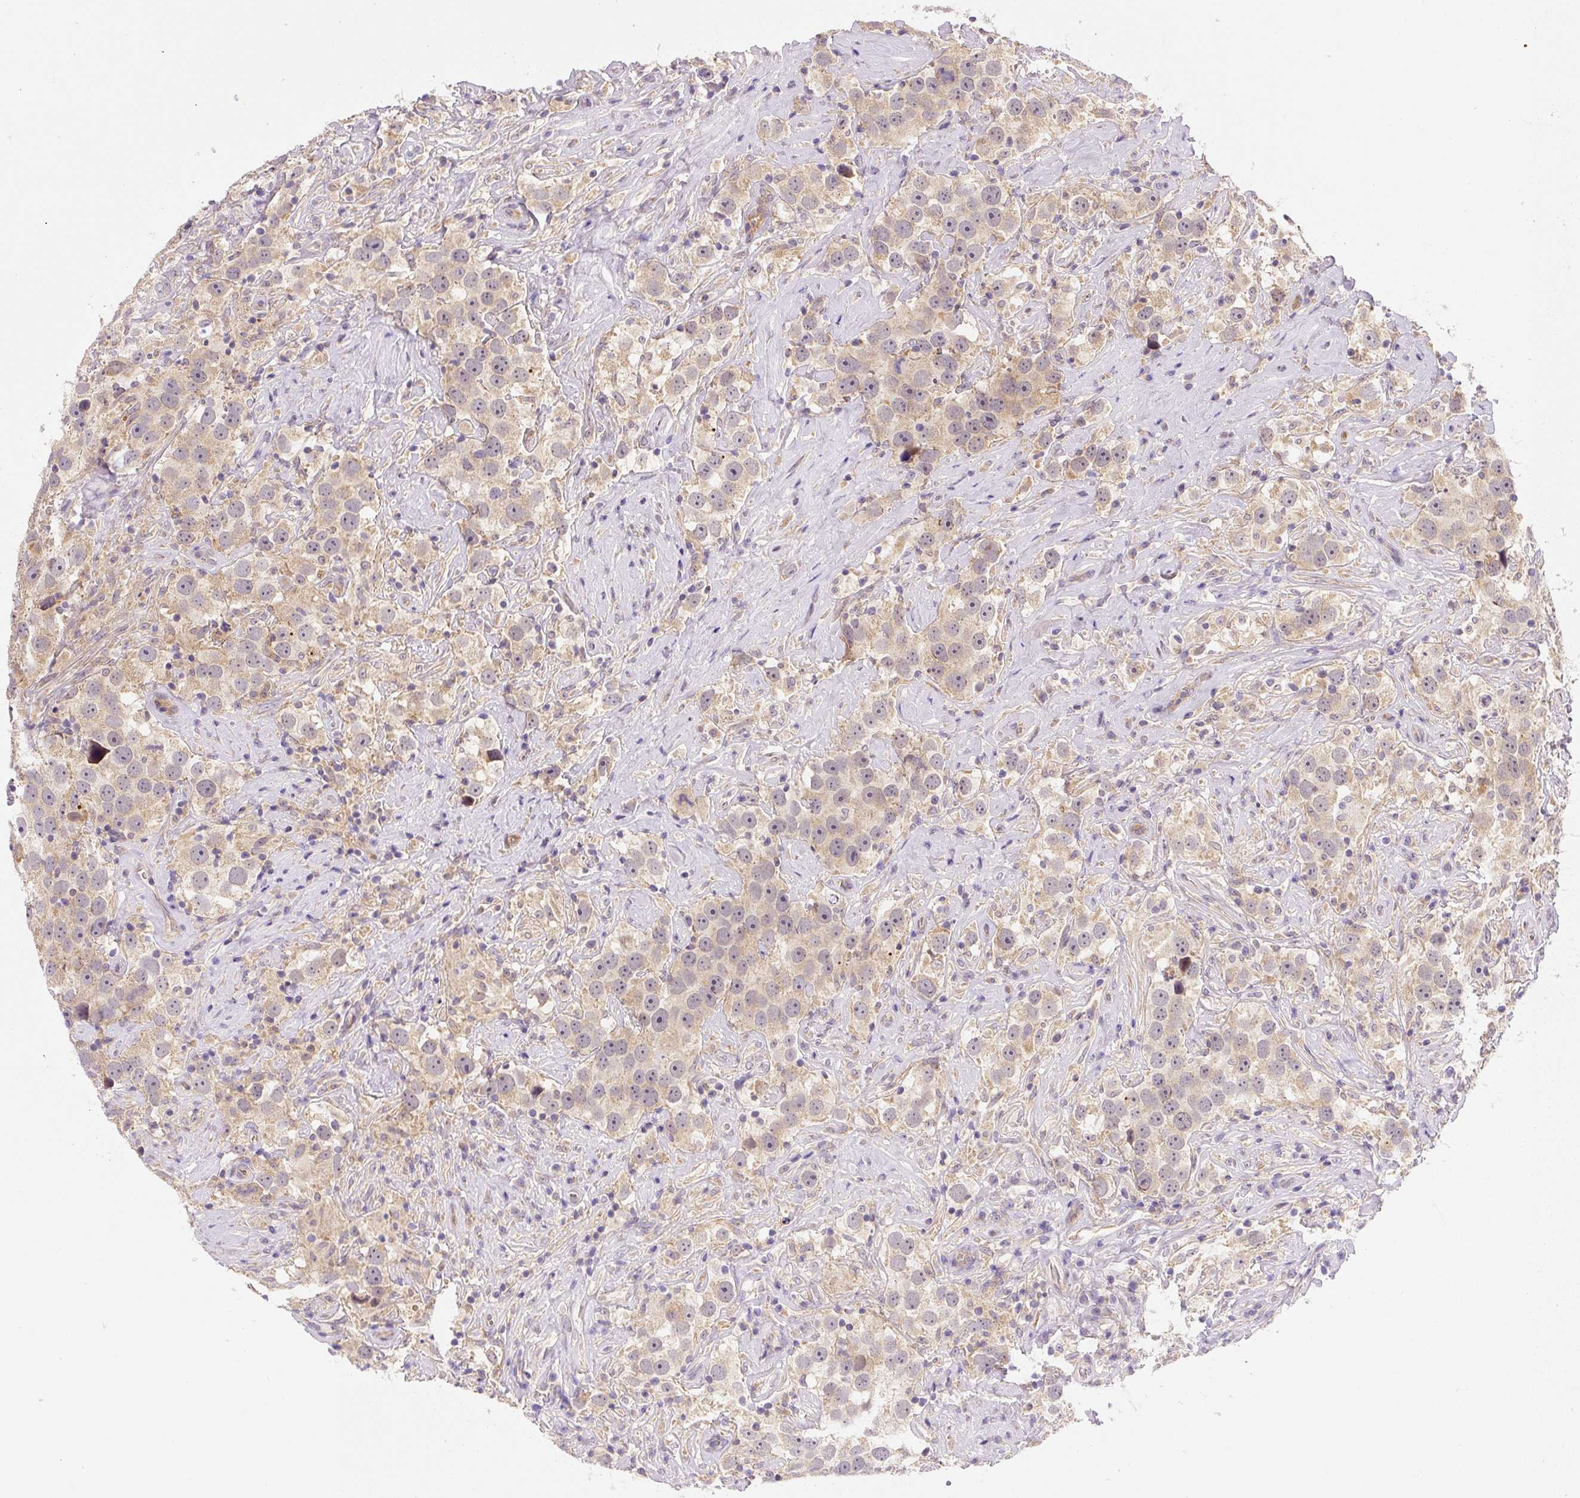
{"staining": {"intensity": "weak", "quantity": "25%-75%", "location": "cytoplasmic/membranous"}, "tissue": "testis cancer", "cell_type": "Tumor cells", "image_type": "cancer", "snomed": [{"axis": "morphology", "description": "Seminoma, NOS"}, {"axis": "topography", "description": "Testis"}], "caption": "Protein staining exhibits weak cytoplasmic/membranous expression in approximately 25%-75% of tumor cells in testis cancer (seminoma). (brown staining indicates protein expression, while blue staining denotes nuclei).", "gene": "PLA2G4A", "patient": {"sex": "male", "age": 49}}